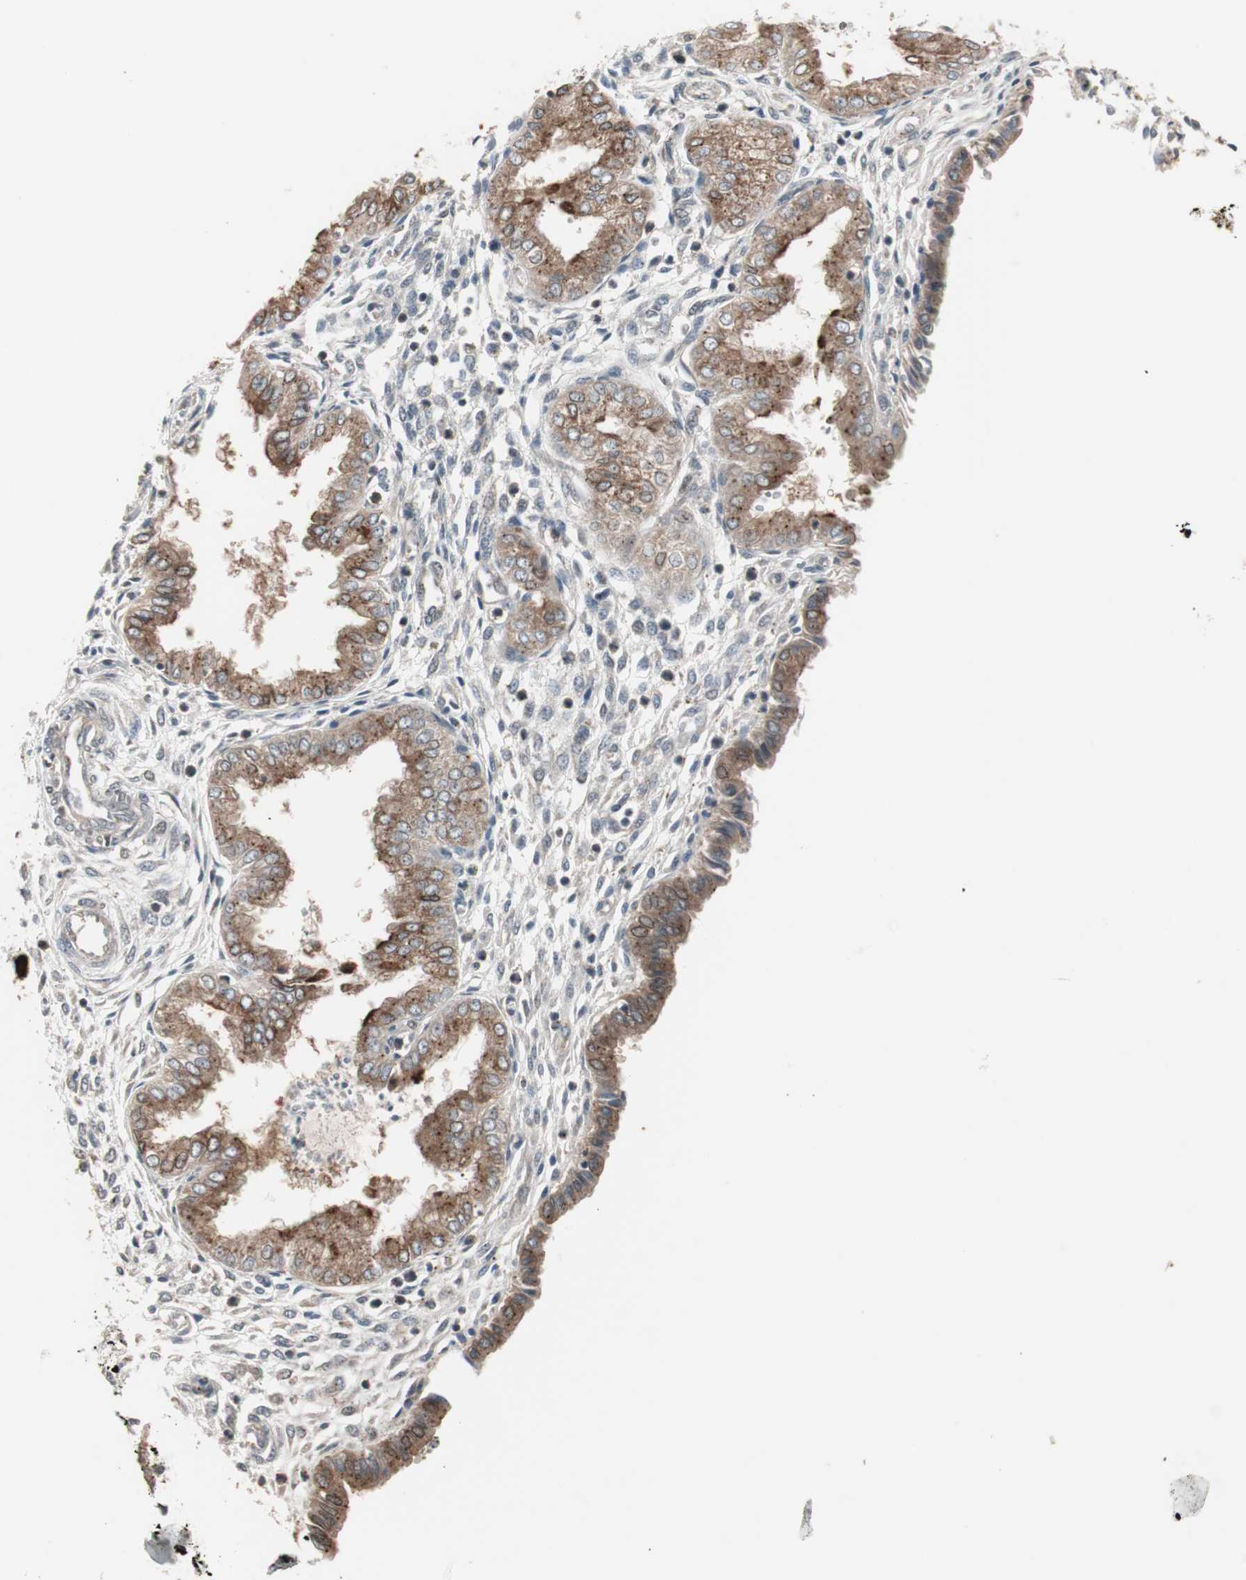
{"staining": {"intensity": "weak", "quantity": "25%-75%", "location": "cytoplasmic/membranous"}, "tissue": "endometrium", "cell_type": "Cells in endometrial stroma", "image_type": "normal", "snomed": [{"axis": "morphology", "description": "Normal tissue, NOS"}, {"axis": "topography", "description": "Endometrium"}], "caption": "About 25%-75% of cells in endometrial stroma in unremarkable endometrium show weak cytoplasmic/membranous protein staining as visualized by brown immunohistochemical staining.", "gene": "FBXO5", "patient": {"sex": "female", "age": 33}}